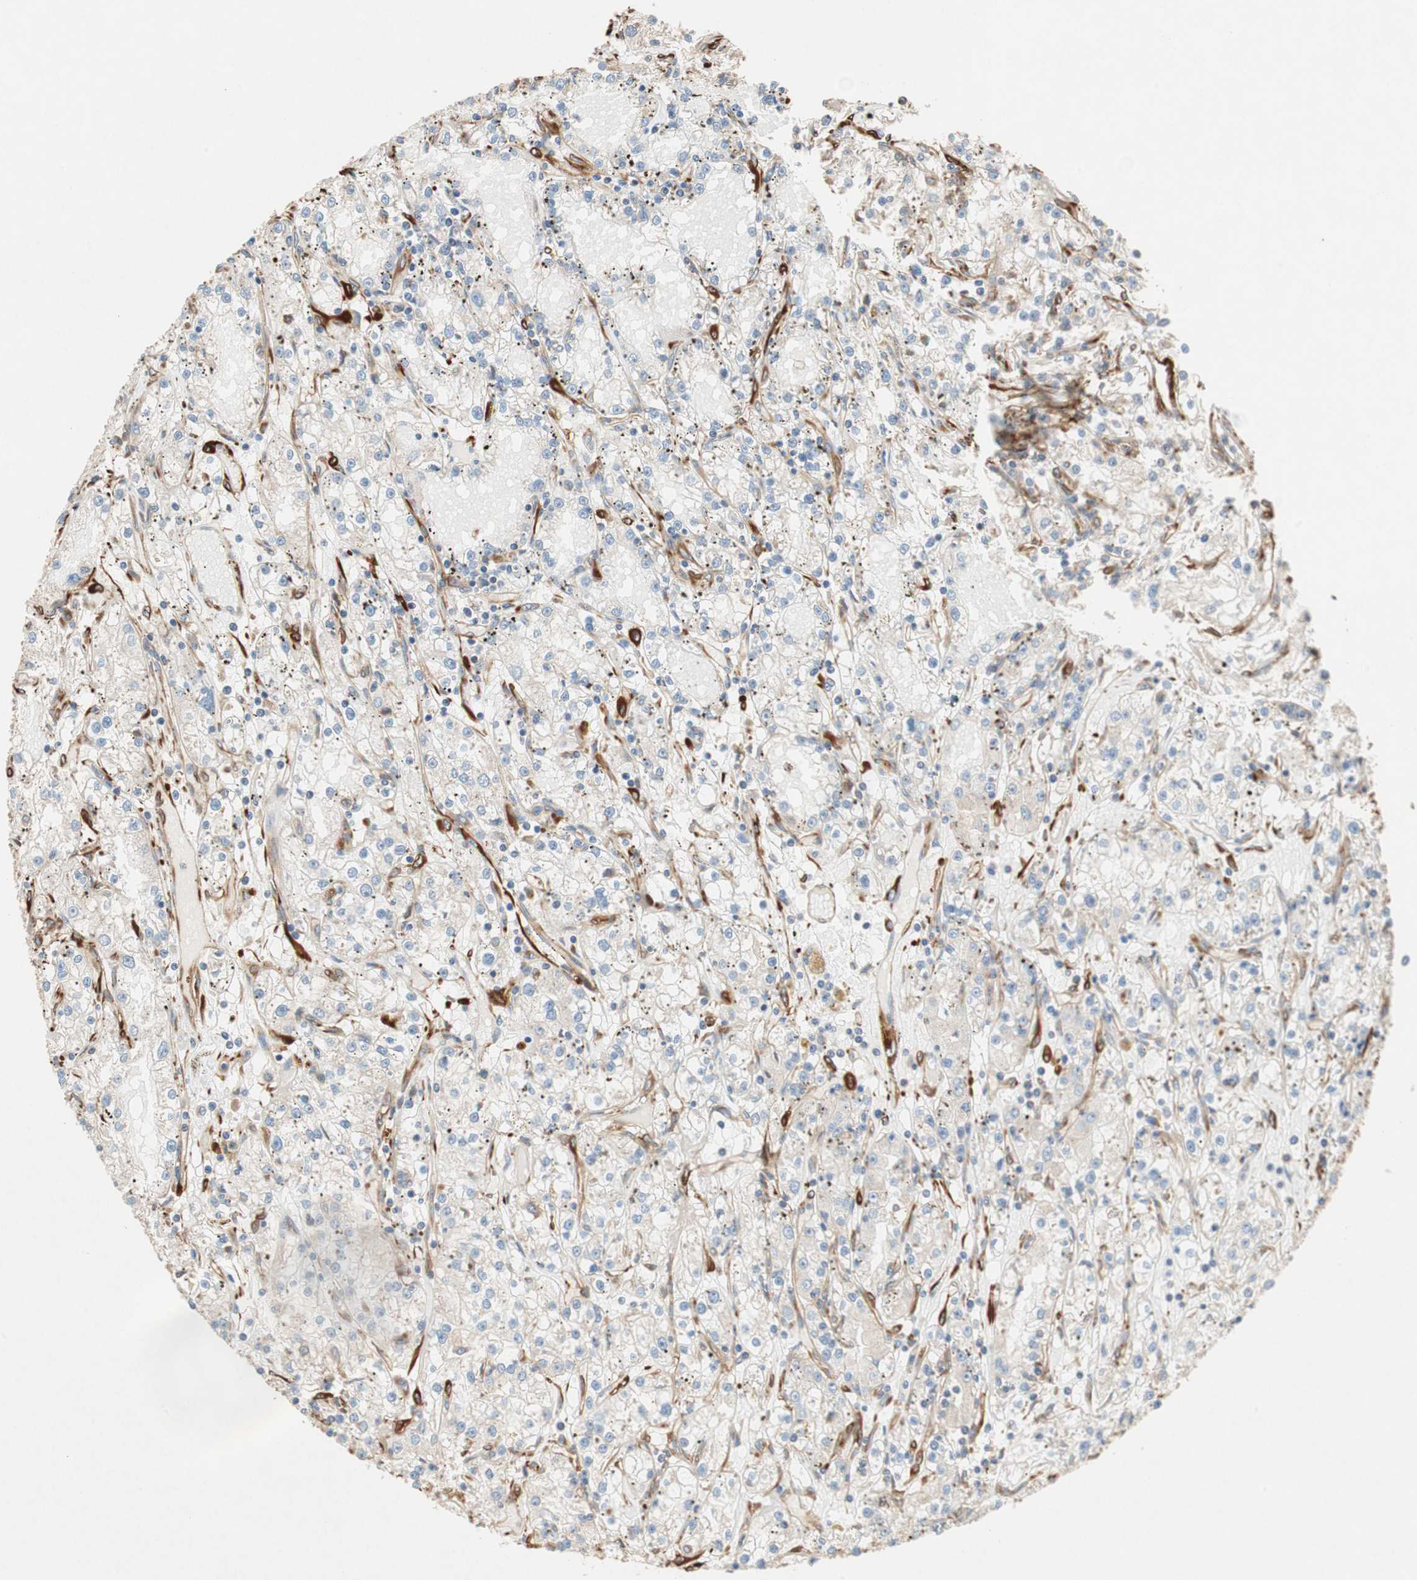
{"staining": {"intensity": "weak", "quantity": "25%-75%", "location": "cytoplasmic/membranous"}, "tissue": "renal cancer", "cell_type": "Tumor cells", "image_type": "cancer", "snomed": [{"axis": "morphology", "description": "Adenocarcinoma, NOS"}, {"axis": "topography", "description": "Kidney"}], "caption": "Adenocarcinoma (renal) was stained to show a protein in brown. There is low levels of weak cytoplasmic/membranous staining in approximately 25%-75% of tumor cells.", "gene": "GPSM2", "patient": {"sex": "male", "age": 56}}